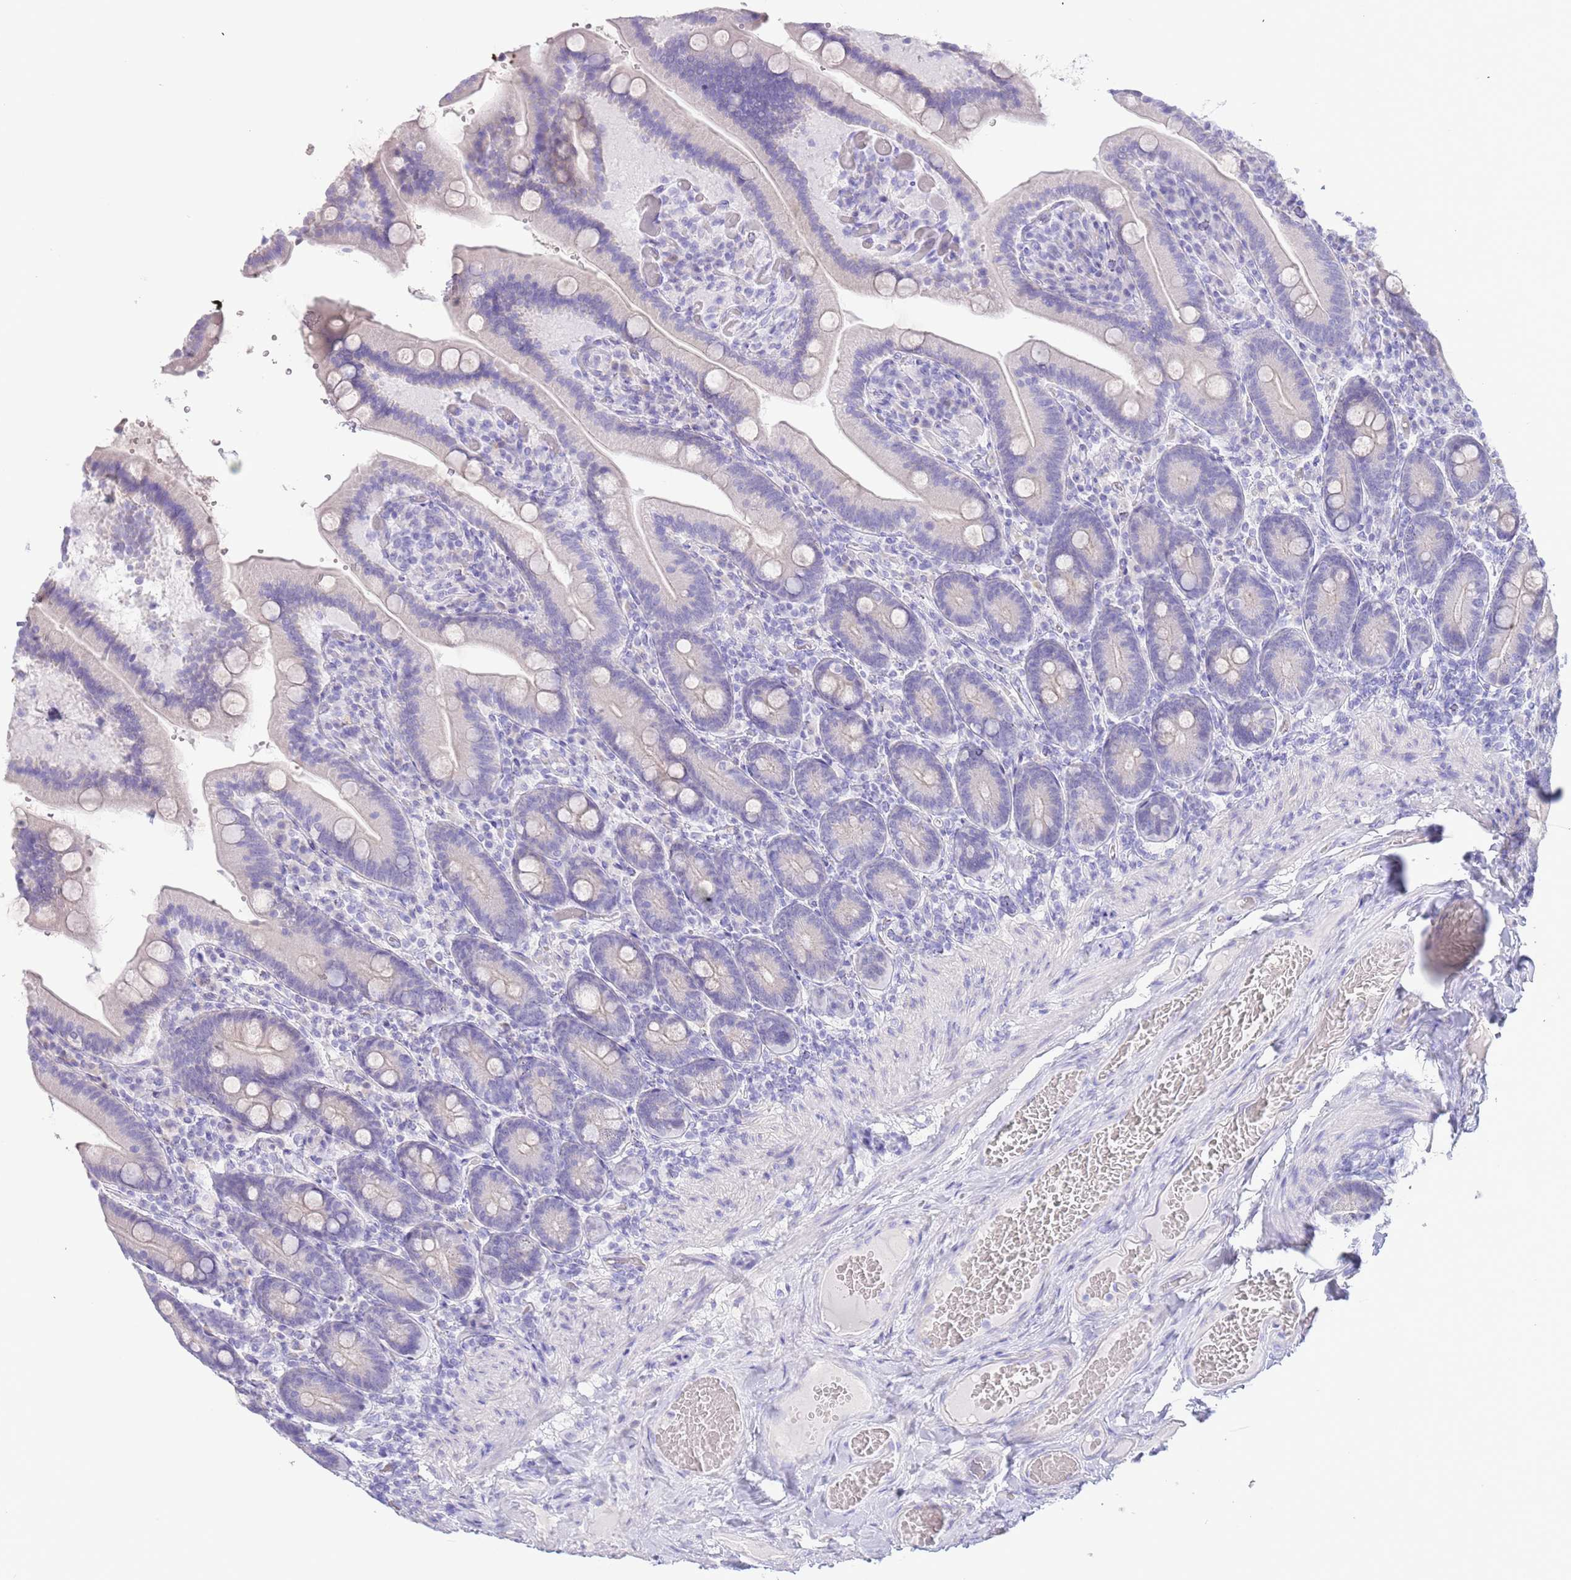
{"staining": {"intensity": "negative", "quantity": "none", "location": "none"}, "tissue": "duodenum", "cell_type": "Glandular cells", "image_type": "normal", "snomed": [{"axis": "morphology", "description": "Normal tissue, NOS"}, {"axis": "topography", "description": "Duodenum"}], "caption": "A high-resolution photomicrograph shows immunohistochemistry (IHC) staining of unremarkable duodenum, which demonstrates no significant positivity in glandular cells.", "gene": "ACR", "patient": {"sex": "female", "age": 62}}